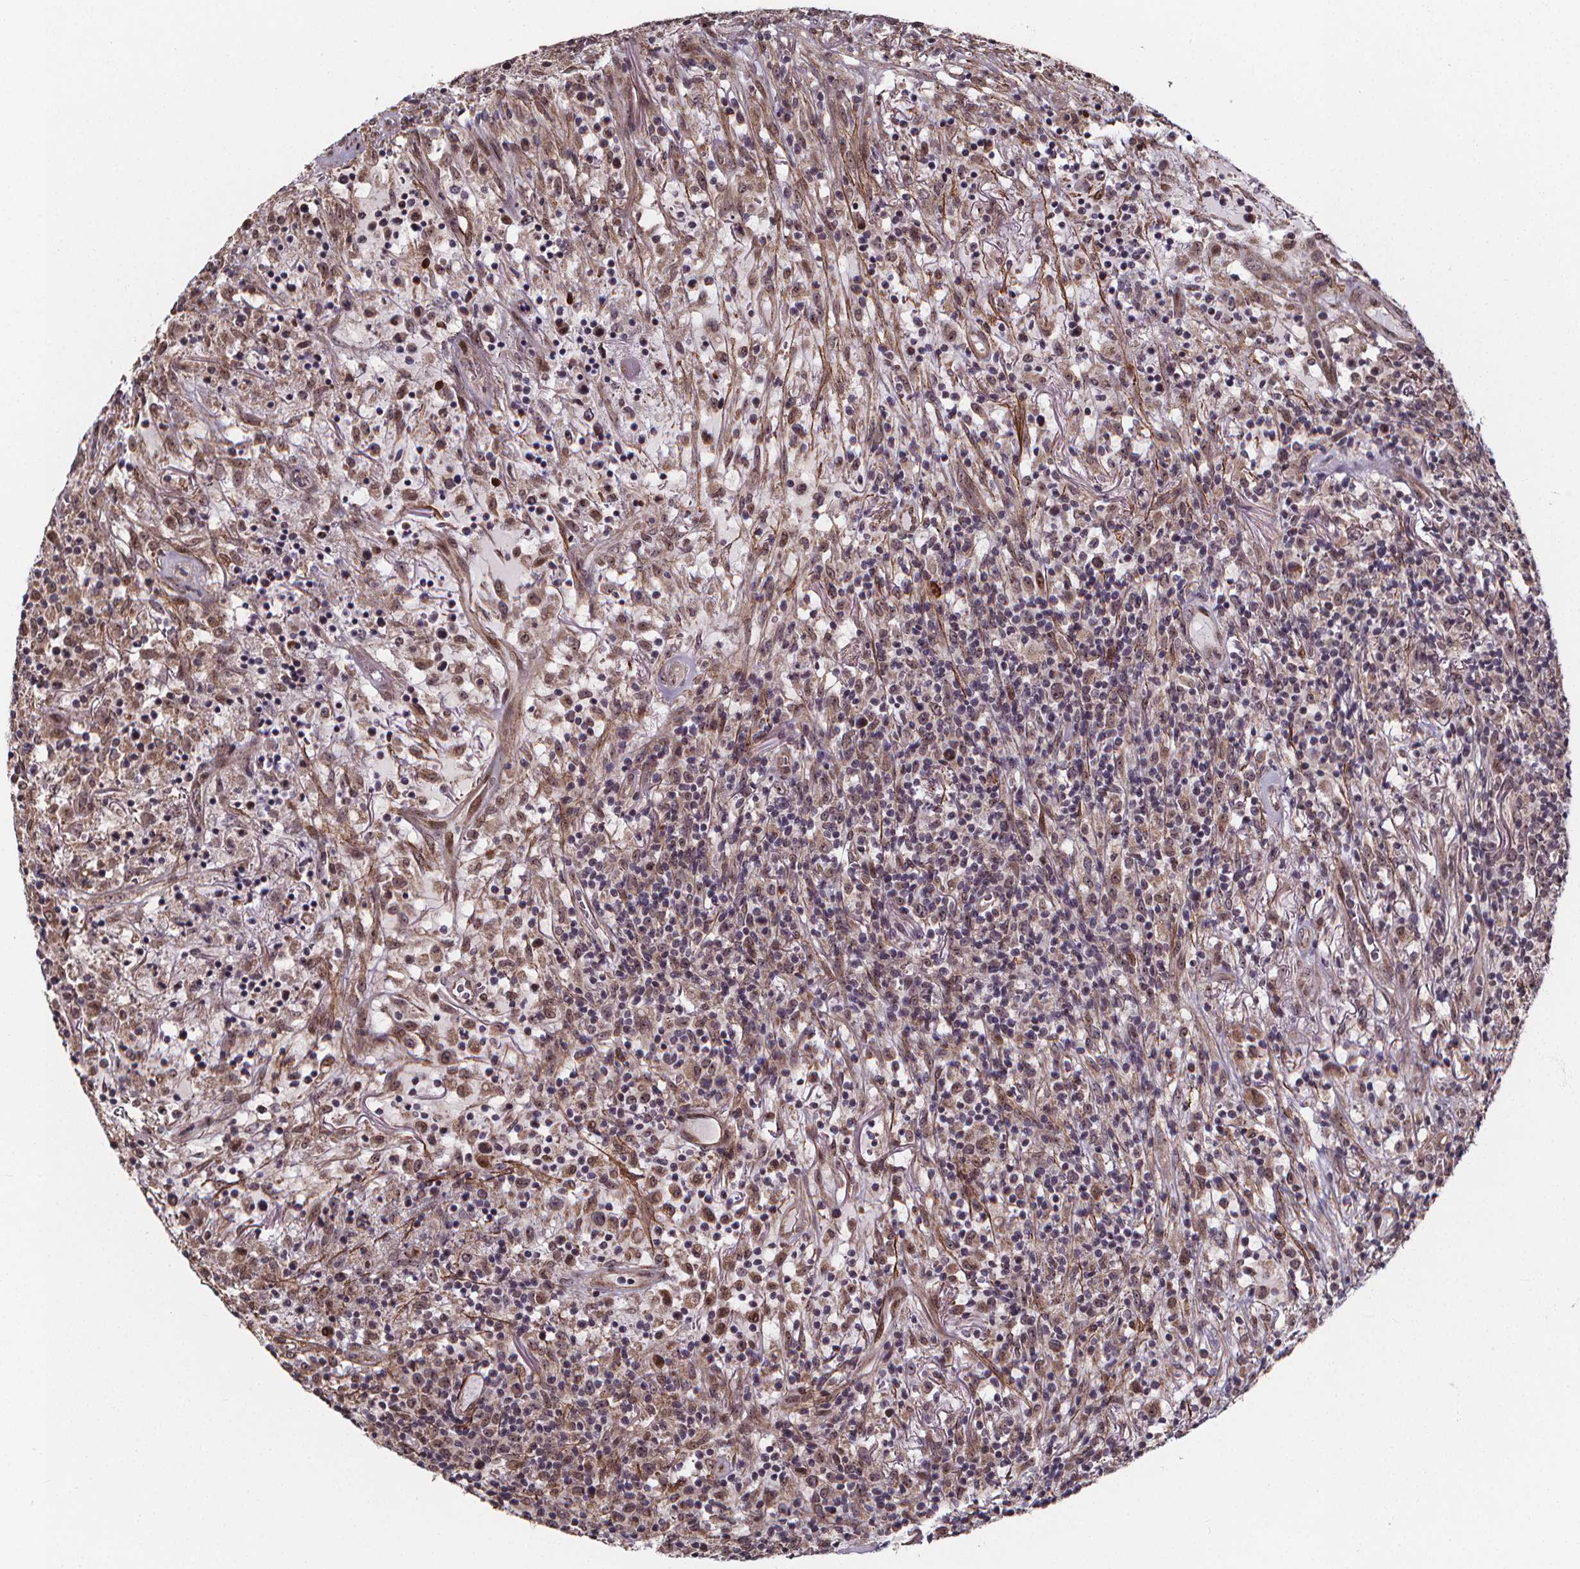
{"staining": {"intensity": "negative", "quantity": "none", "location": "none"}, "tissue": "lymphoma", "cell_type": "Tumor cells", "image_type": "cancer", "snomed": [{"axis": "morphology", "description": "Malignant lymphoma, non-Hodgkin's type, High grade"}, {"axis": "topography", "description": "Lung"}], "caption": "Malignant lymphoma, non-Hodgkin's type (high-grade) was stained to show a protein in brown. There is no significant positivity in tumor cells. (DAB (3,3'-diaminobenzidine) IHC visualized using brightfield microscopy, high magnification).", "gene": "DDIT3", "patient": {"sex": "male", "age": 79}}